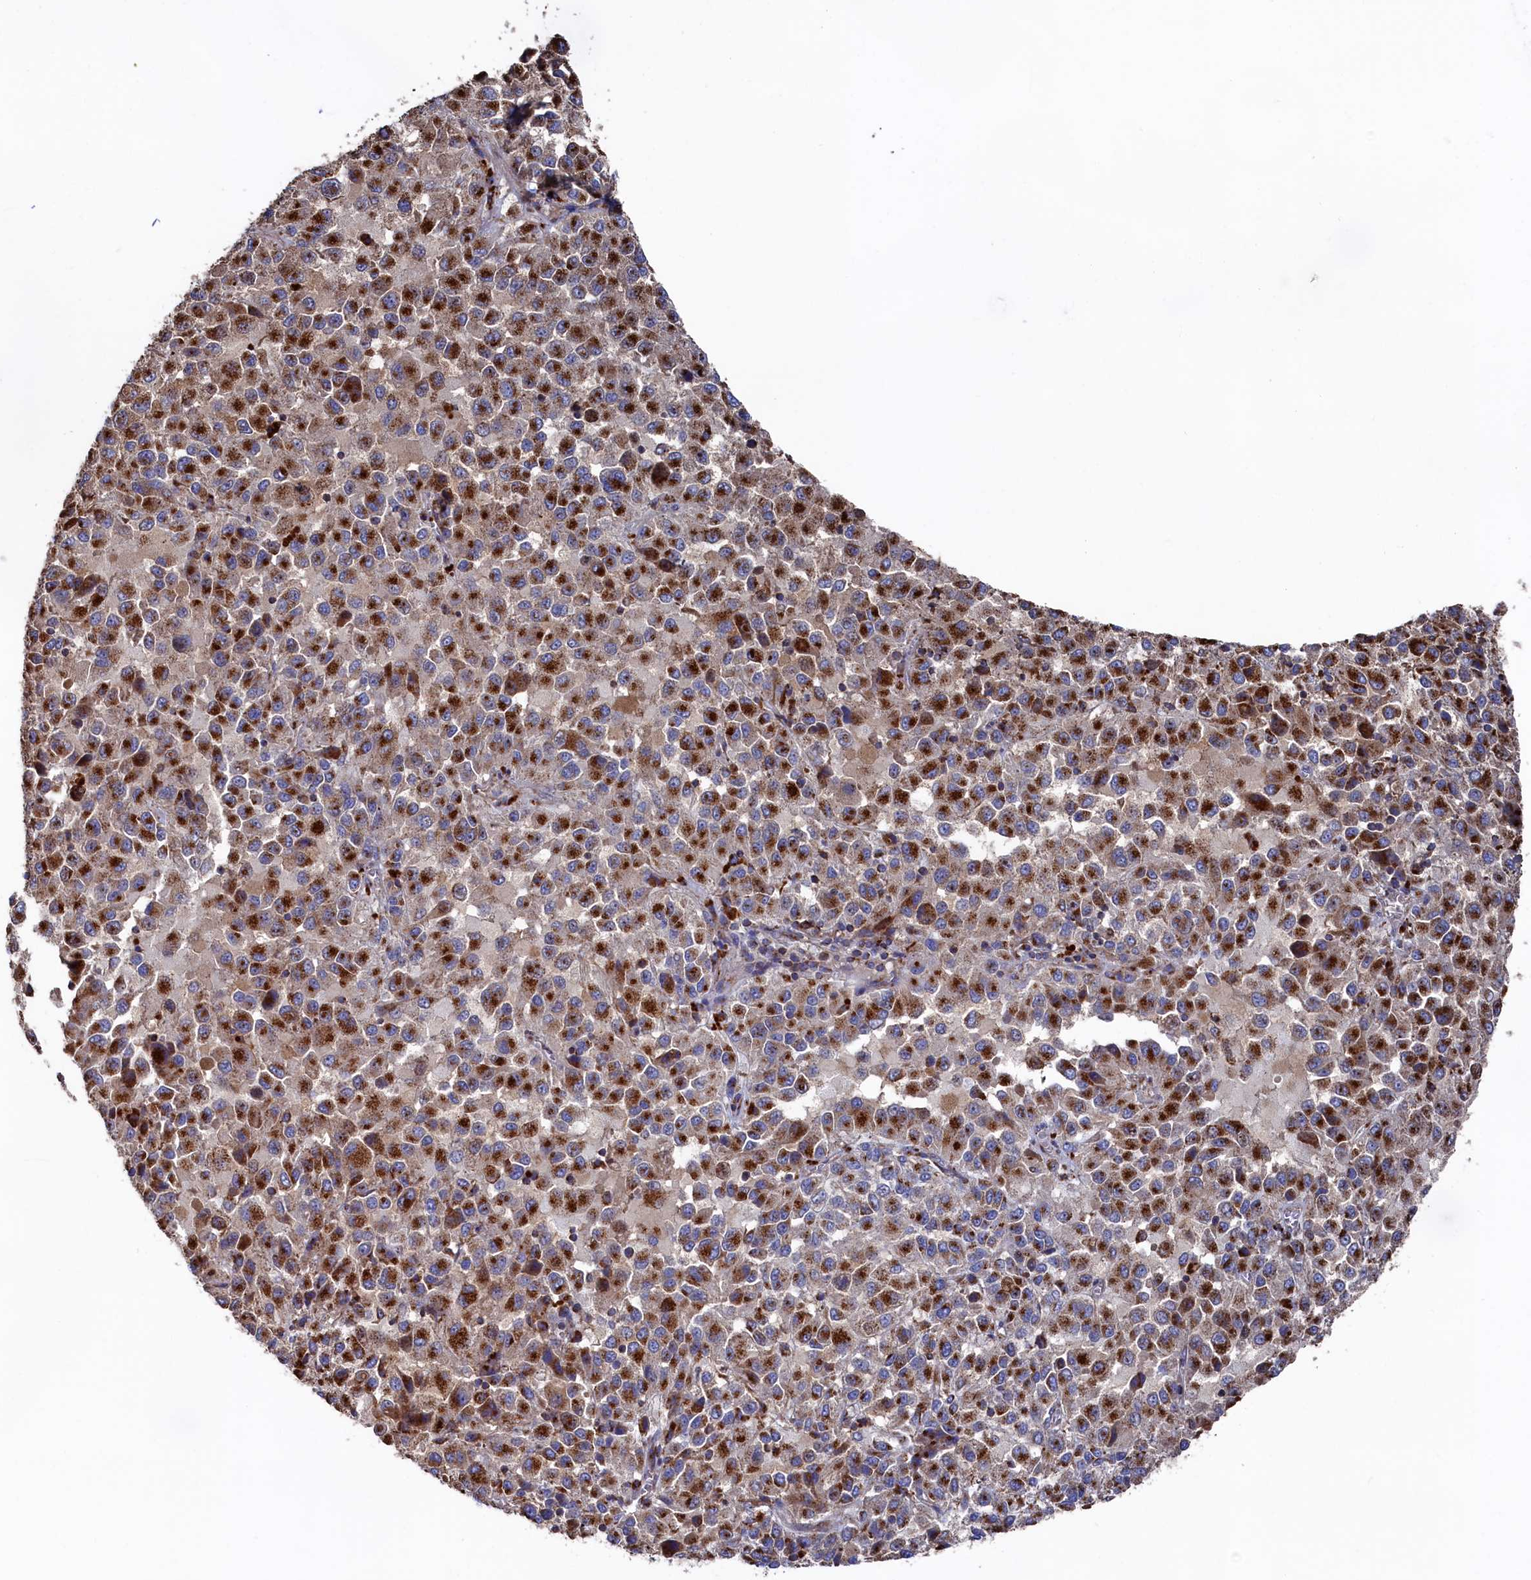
{"staining": {"intensity": "strong", "quantity": ">75%", "location": "cytoplasmic/membranous"}, "tissue": "melanoma", "cell_type": "Tumor cells", "image_type": "cancer", "snomed": [{"axis": "morphology", "description": "Malignant melanoma, Metastatic site"}, {"axis": "topography", "description": "Lung"}], "caption": "Immunohistochemical staining of human melanoma displays strong cytoplasmic/membranous protein staining in approximately >75% of tumor cells.", "gene": "PRRC1", "patient": {"sex": "male", "age": 64}}